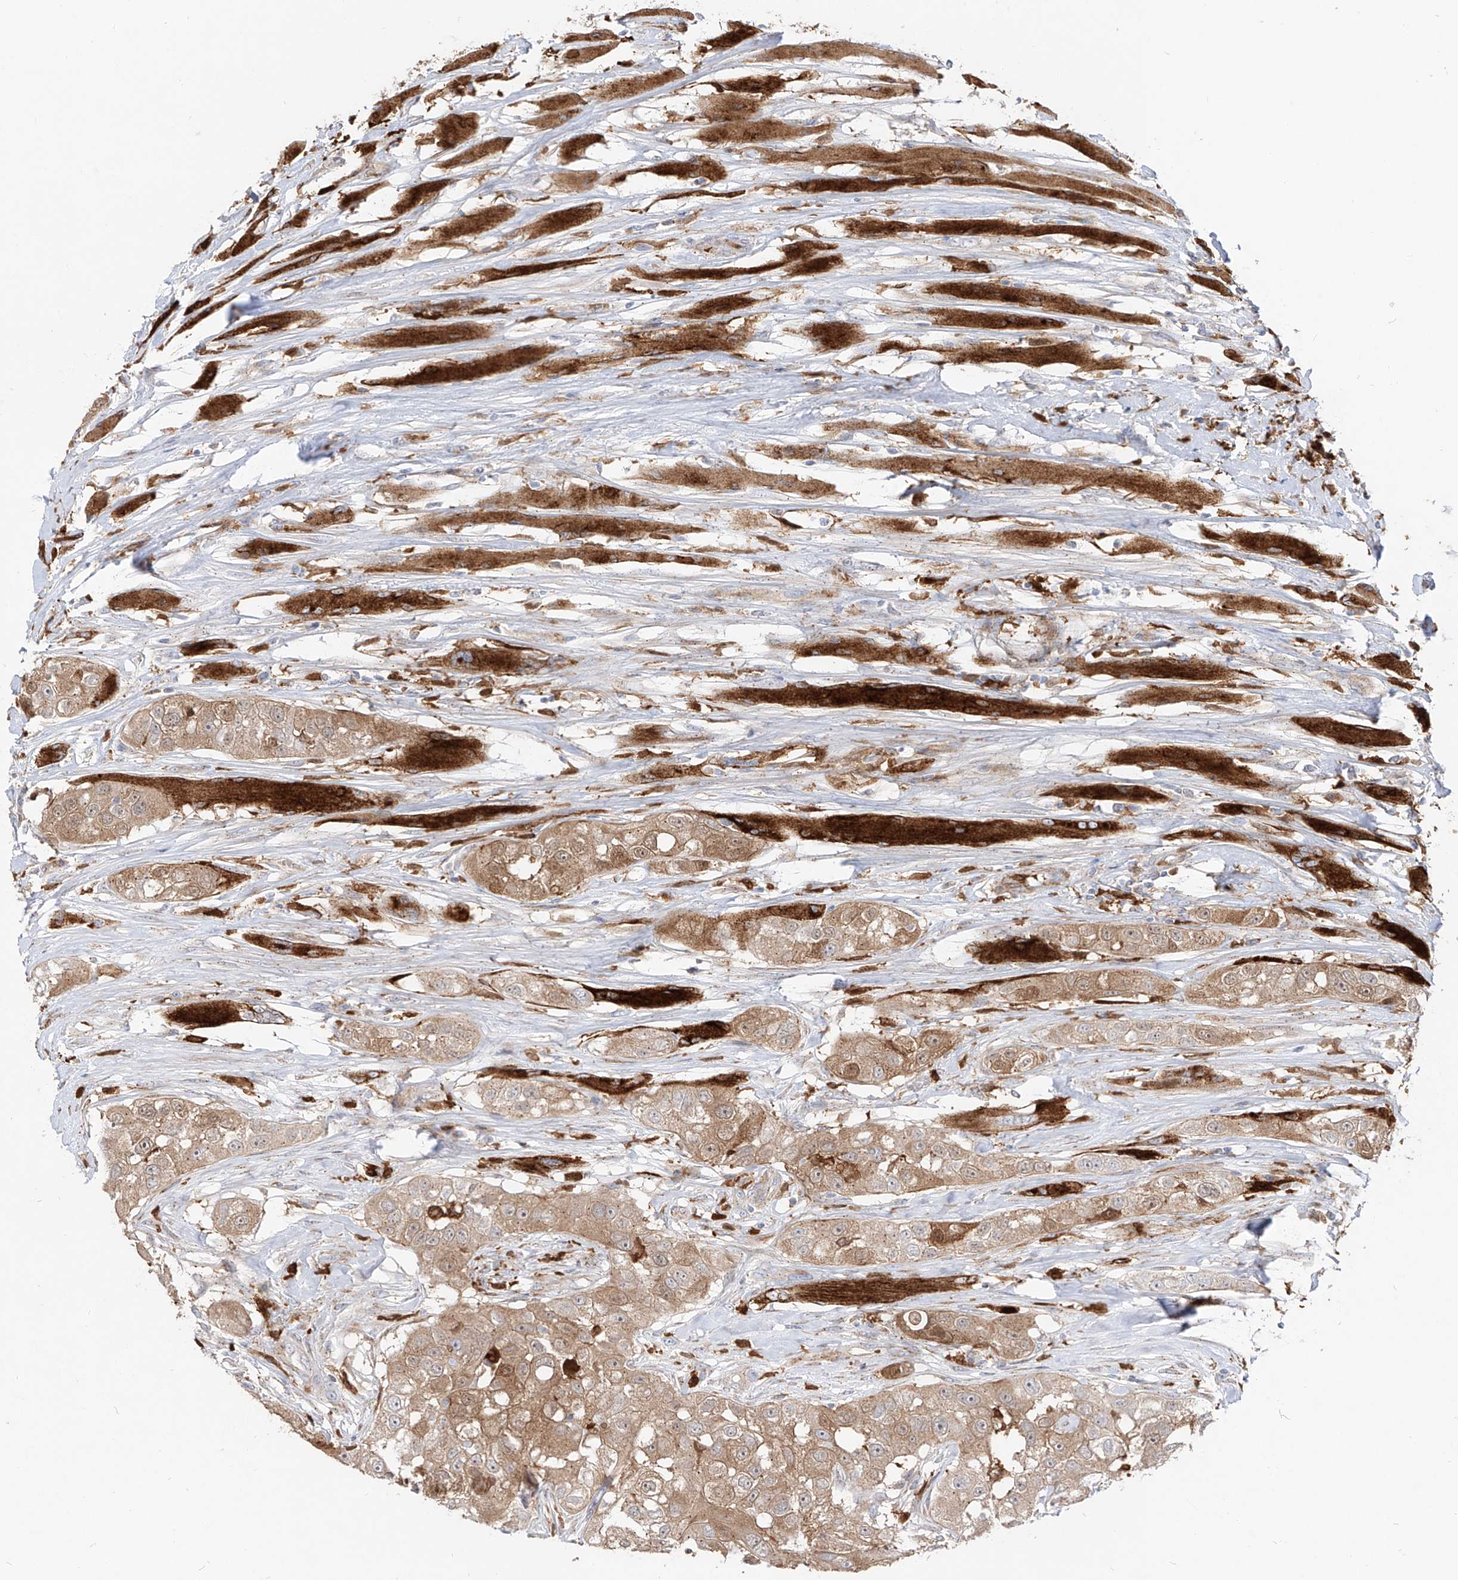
{"staining": {"intensity": "moderate", "quantity": ">75%", "location": "cytoplasmic/membranous"}, "tissue": "head and neck cancer", "cell_type": "Tumor cells", "image_type": "cancer", "snomed": [{"axis": "morphology", "description": "Normal tissue, NOS"}, {"axis": "morphology", "description": "Squamous cell carcinoma, NOS"}, {"axis": "topography", "description": "Skeletal muscle"}, {"axis": "topography", "description": "Head-Neck"}], "caption": "Human head and neck squamous cell carcinoma stained with a protein marker exhibits moderate staining in tumor cells.", "gene": "KYNU", "patient": {"sex": "male", "age": 51}}